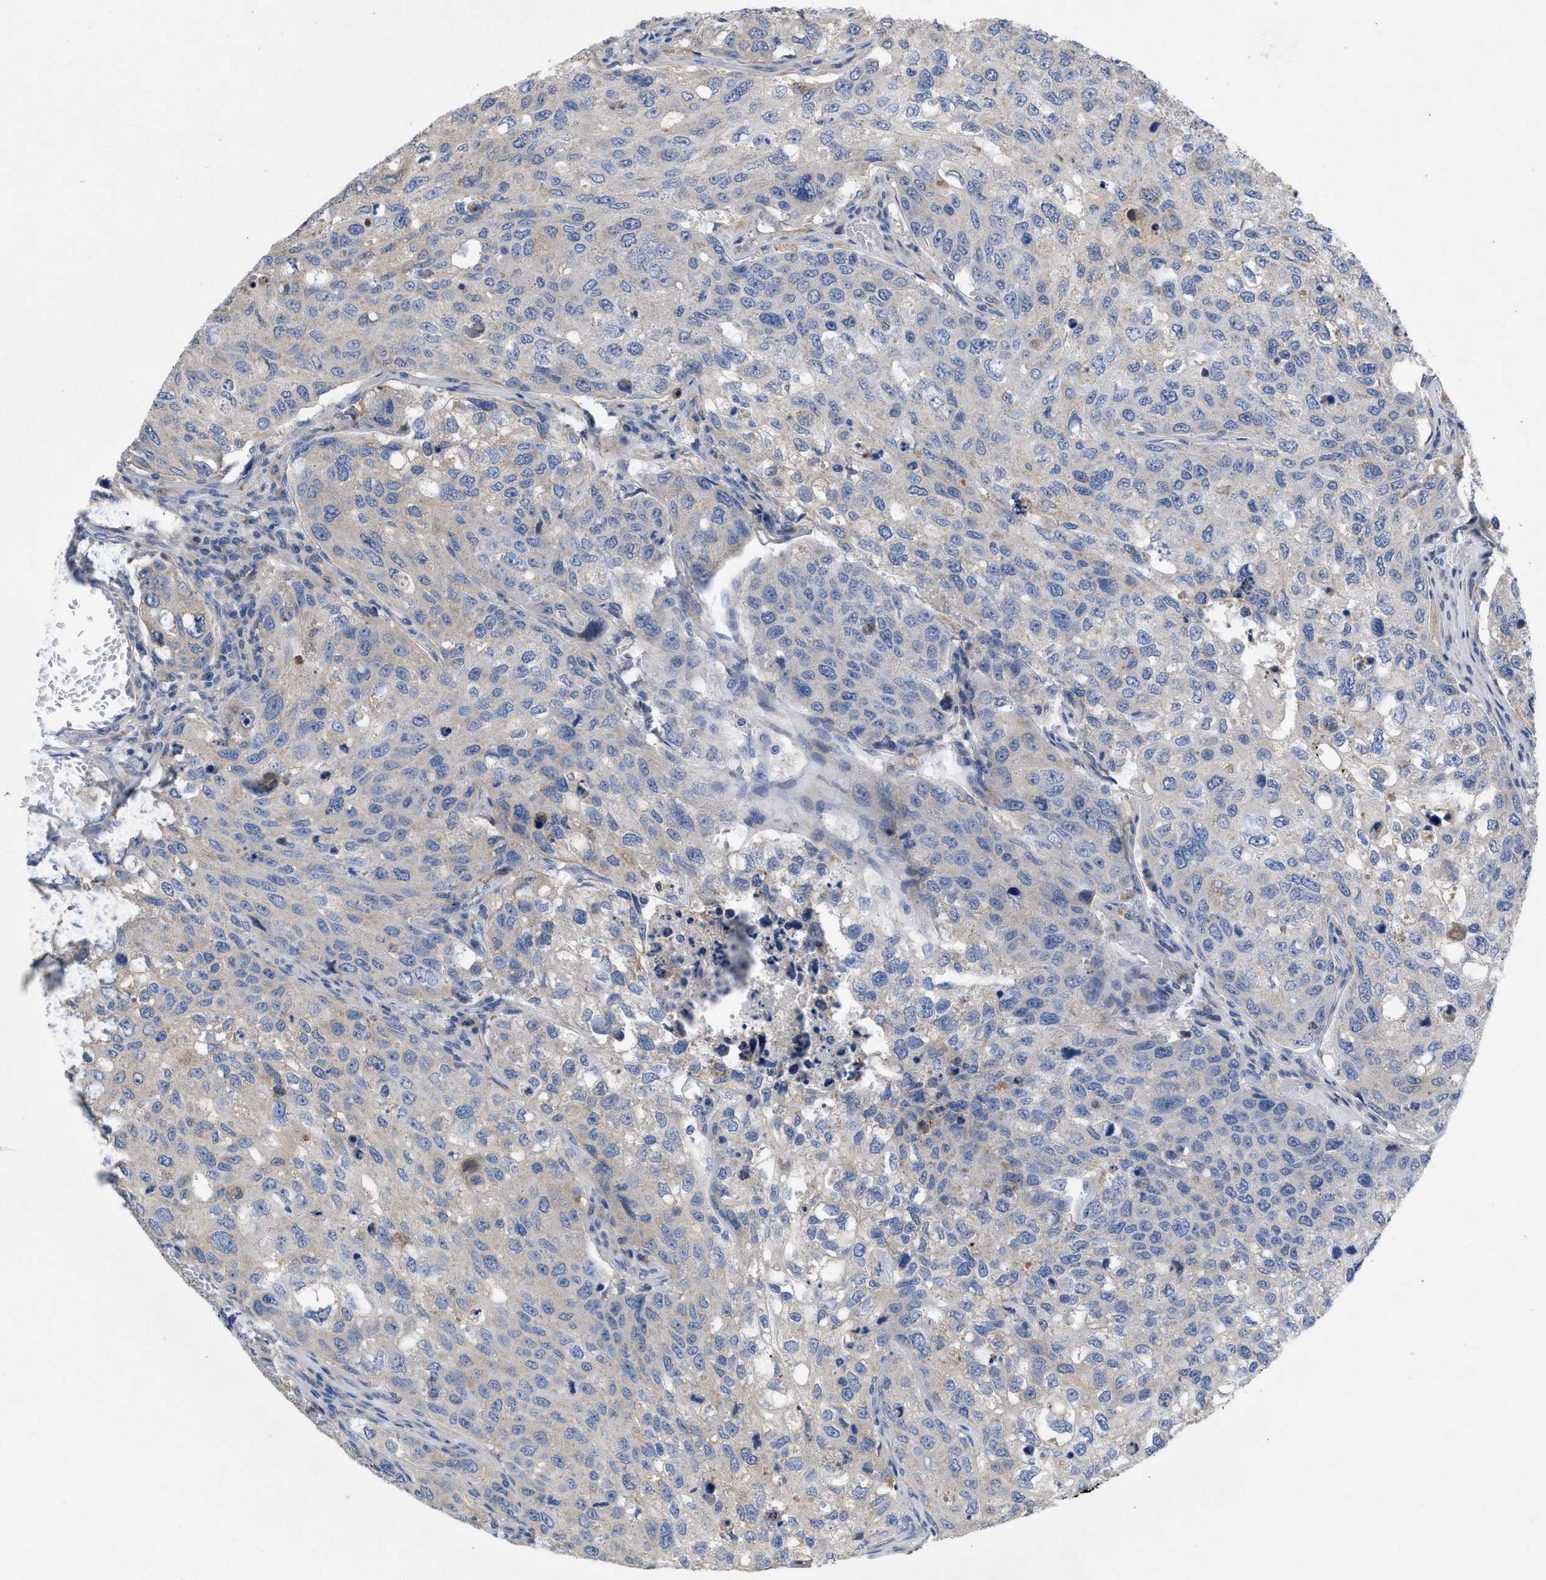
{"staining": {"intensity": "negative", "quantity": "none", "location": "none"}, "tissue": "urothelial cancer", "cell_type": "Tumor cells", "image_type": "cancer", "snomed": [{"axis": "morphology", "description": "Urothelial carcinoma, High grade"}, {"axis": "topography", "description": "Lymph node"}, {"axis": "topography", "description": "Urinary bladder"}], "caption": "This is an IHC photomicrograph of human urothelial carcinoma (high-grade). There is no expression in tumor cells.", "gene": "PLPPR5", "patient": {"sex": "male", "age": 51}}